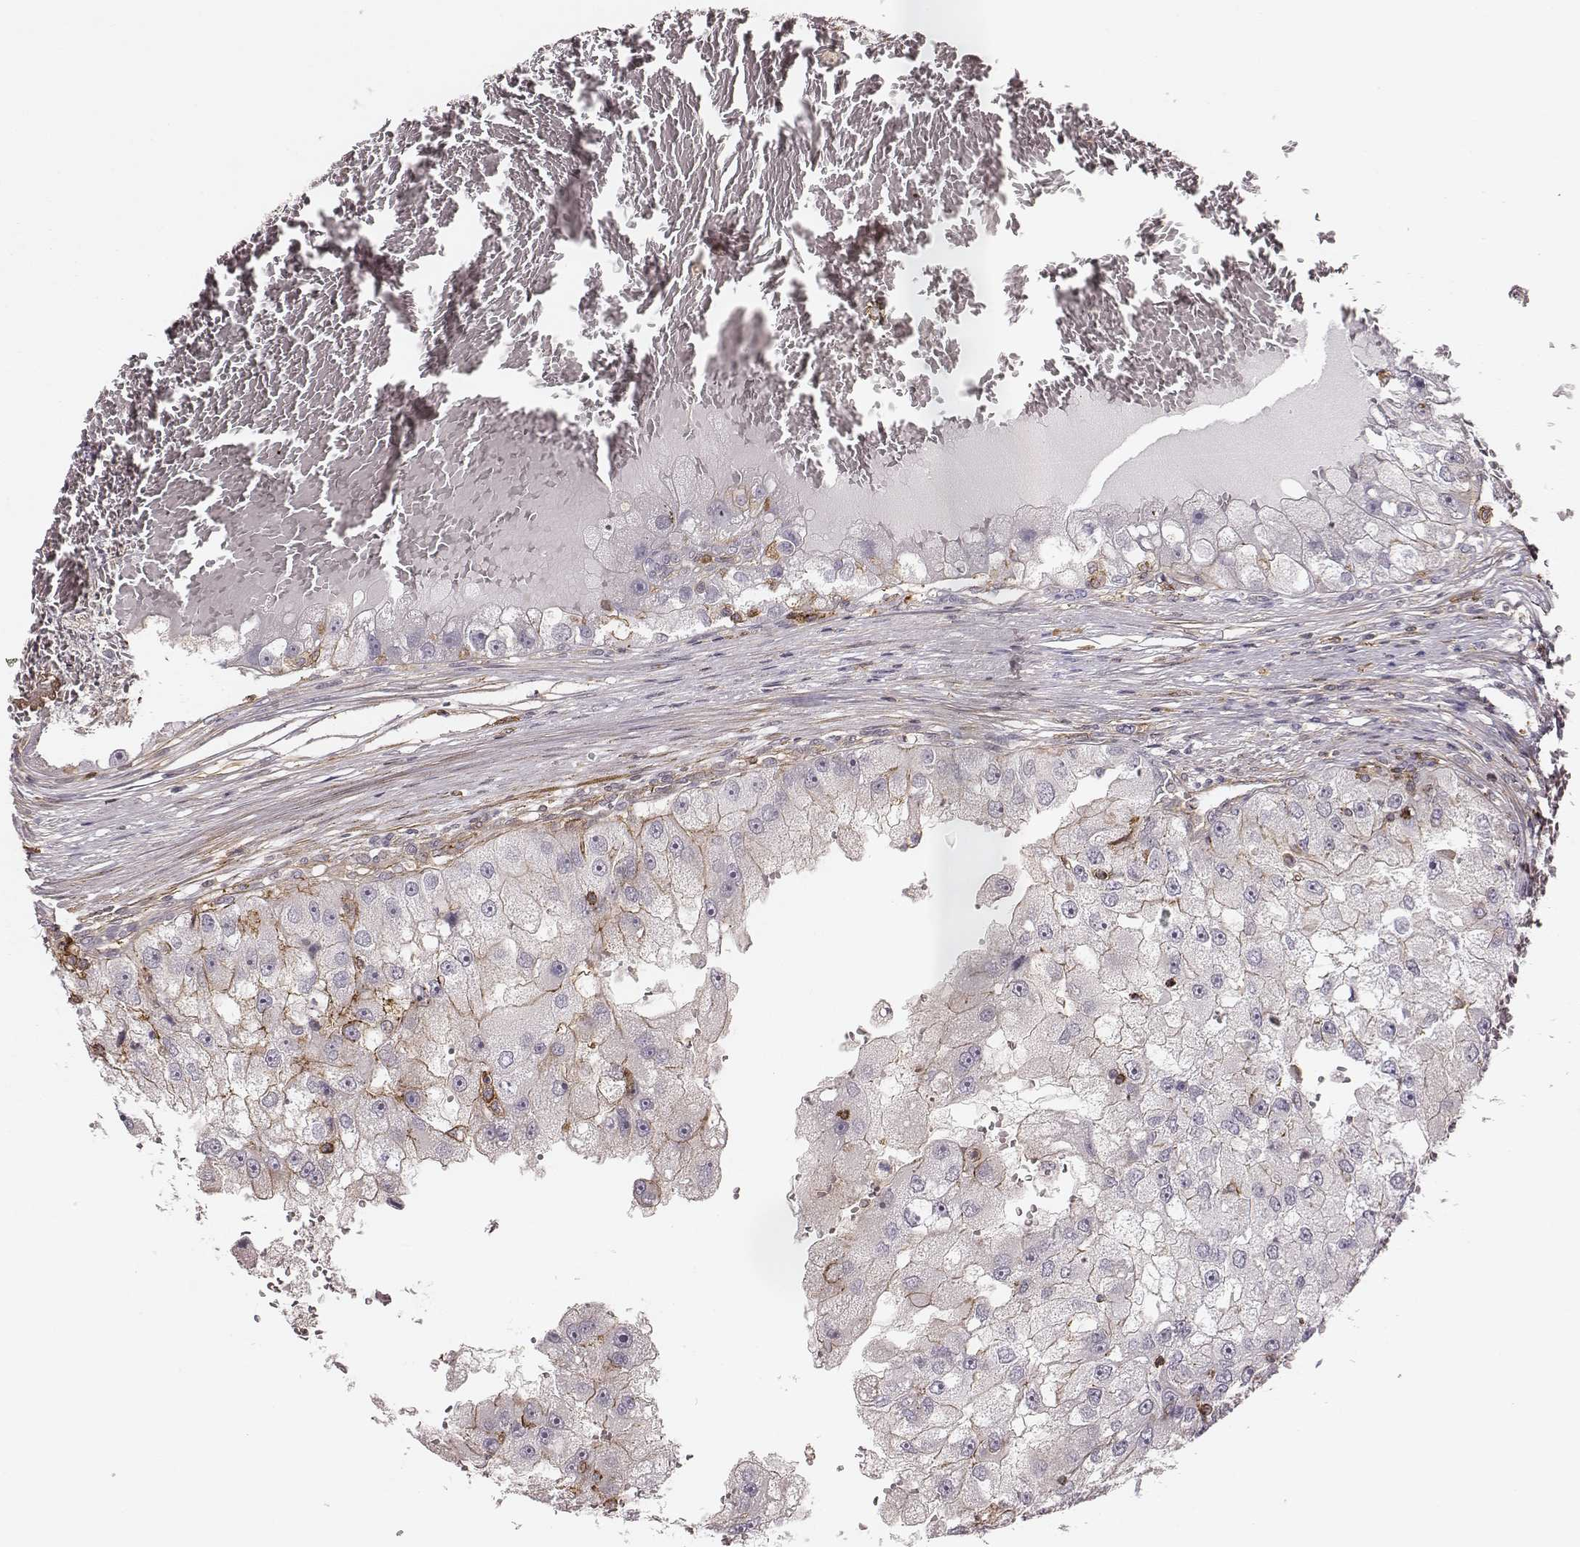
{"staining": {"intensity": "moderate", "quantity": "<25%", "location": "cytoplasmic/membranous"}, "tissue": "renal cancer", "cell_type": "Tumor cells", "image_type": "cancer", "snomed": [{"axis": "morphology", "description": "Adenocarcinoma, NOS"}, {"axis": "topography", "description": "Kidney"}], "caption": "Immunohistochemistry (DAB (3,3'-diaminobenzidine)) staining of human renal cancer (adenocarcinoma) reveals moderate cytoplasmic/membranous protein expression in about <25% of tumor cells. (IHC, brightfield microscopy, high magnification).", "gene": "ZYX", "patient": {"sex": "male", "age": 63}}